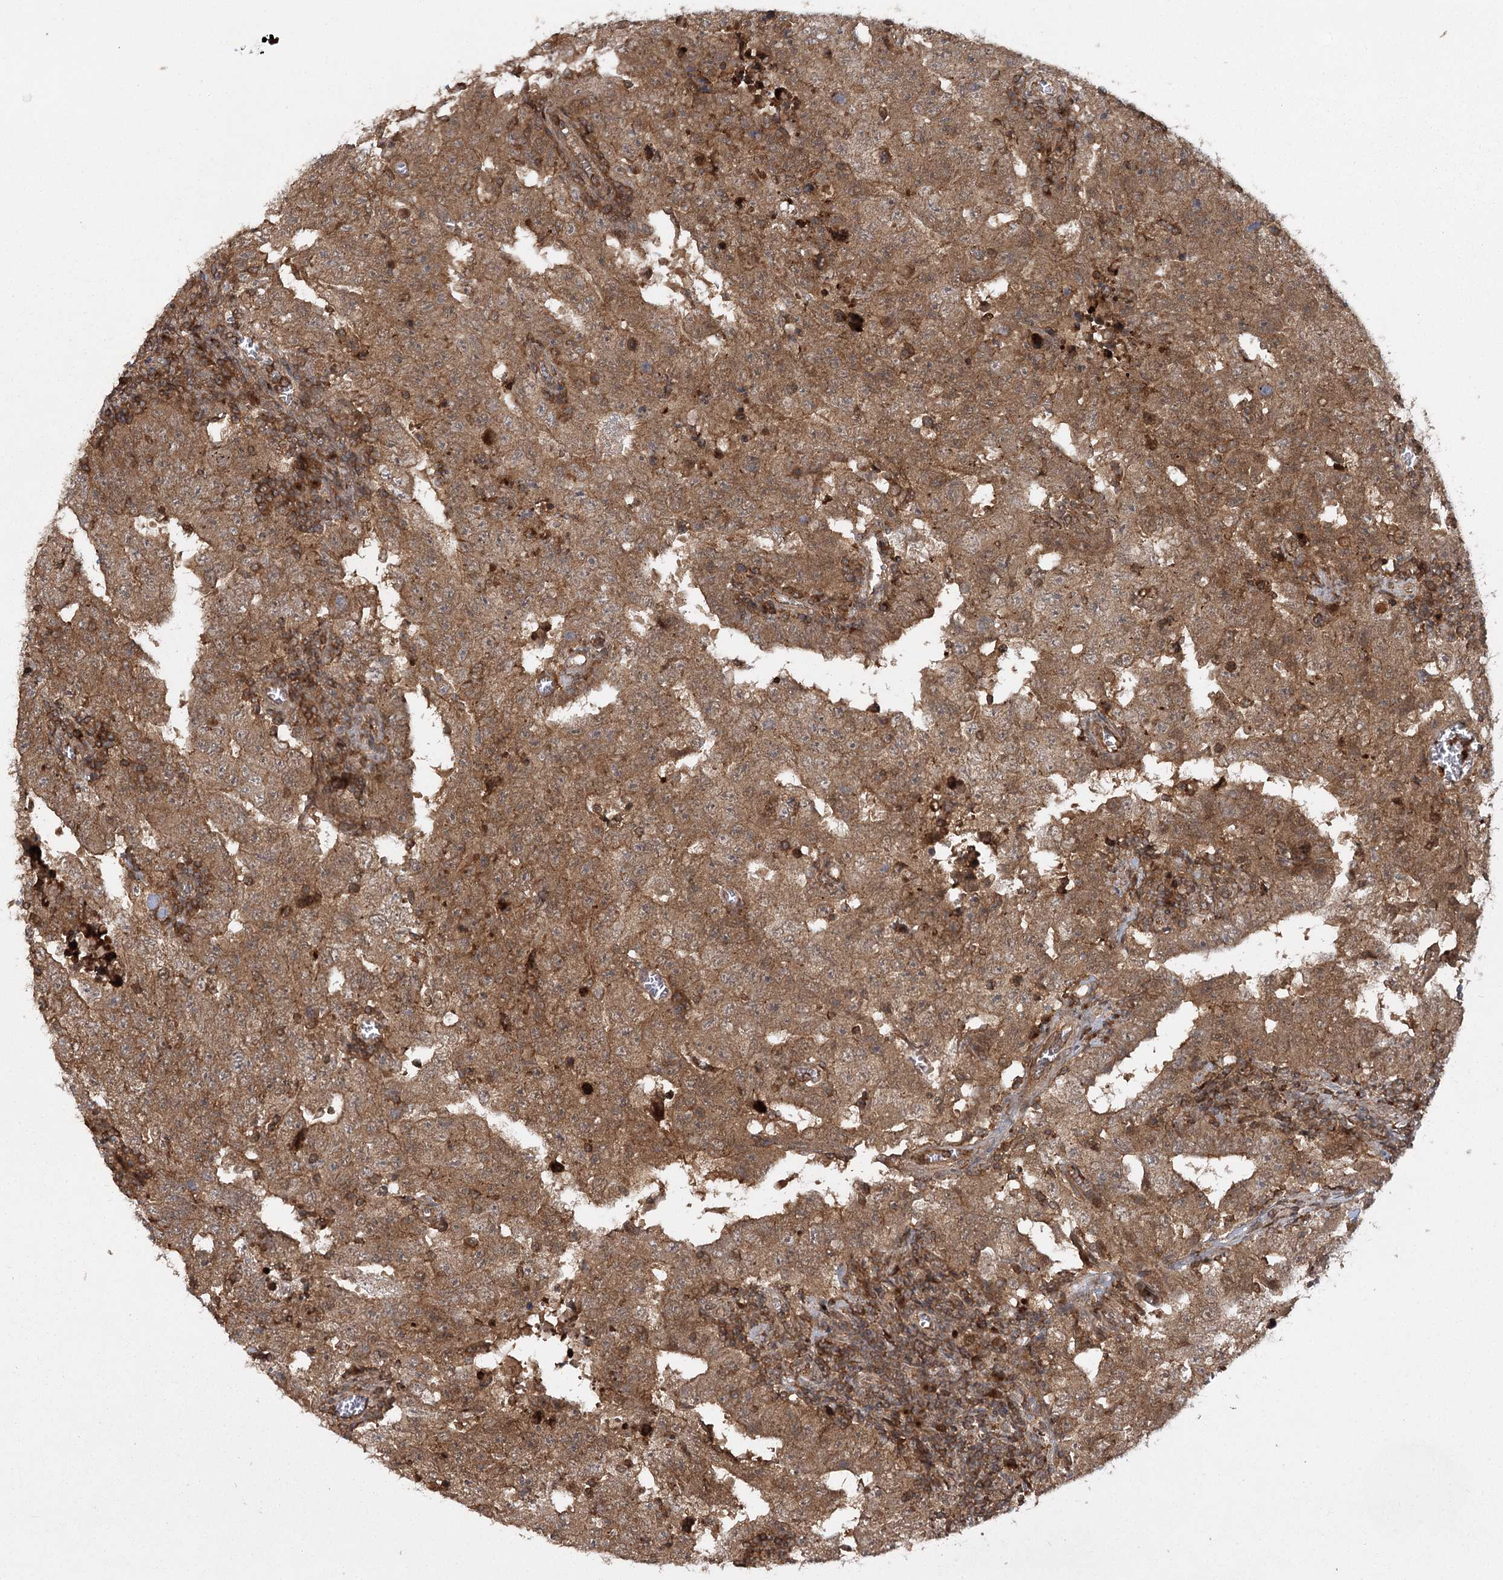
{"staining": {"intensity": "moderate", "quantity": ">75%", "location": "cytoplasmic/membranous"}, "tissue": "testis cancer", "cell_type": "Tumor cells", "image_type": "cancer", "snomed": [{"axis": "morphology", "description": "Carcinoma, Embryonal, NOS"}, {"axis": "topography", "description": "Testis"}], "caption": "The immunohistochemical stain highlights moderate cytoplasmic/membranous positivity in tumor cells of testis embryonal carcinoma tissue. The staining is performed using DAB (3,3'-diaminobenzidine) brown chromogen to label protein expression. The nuclei are counter-stained blue using hematoxylin.", "gene": "MDFIC", "patient": {"sex": "male", "age": 26}}